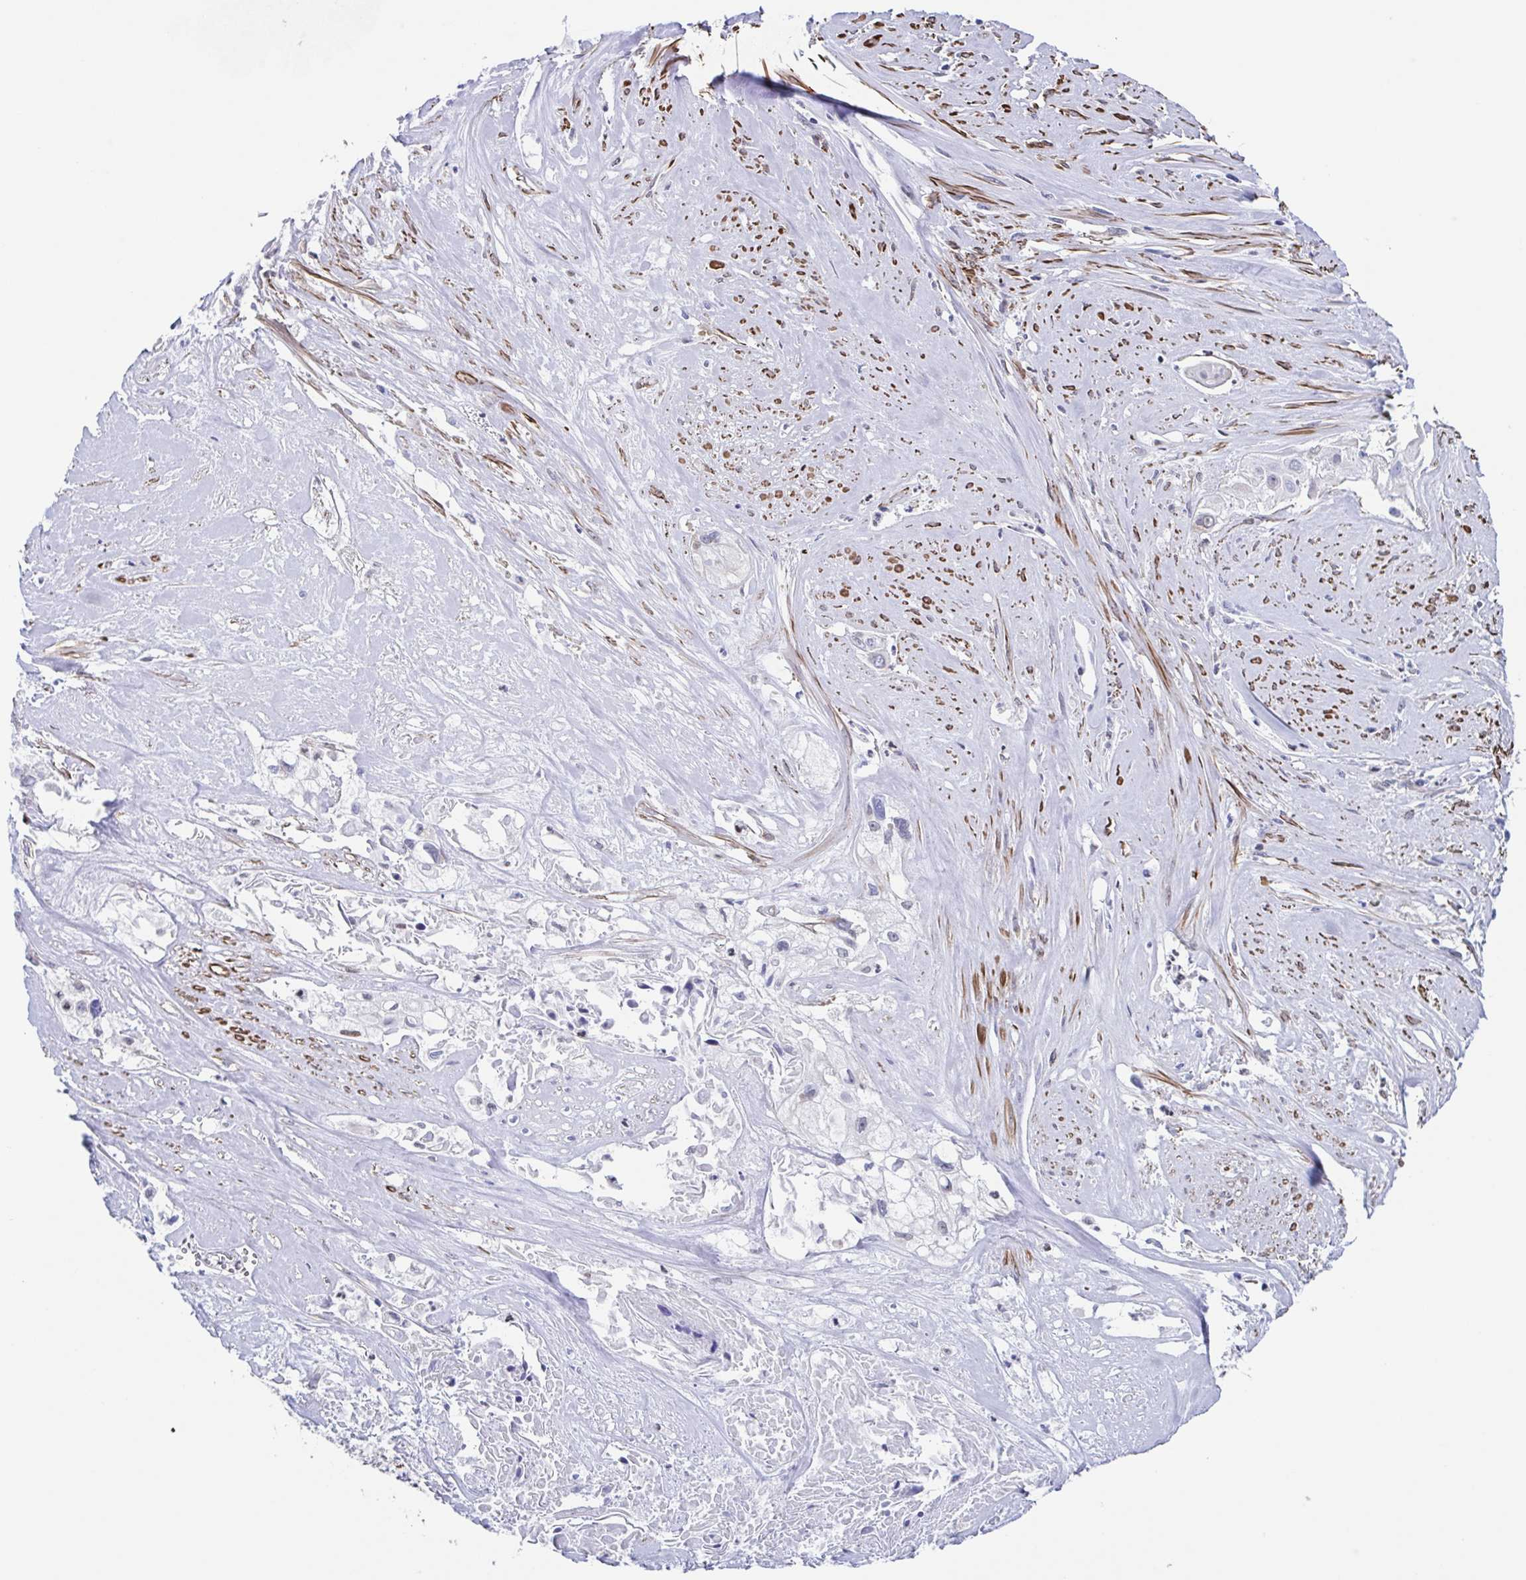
{"staining": {"intensity": "negative", "quantity": "none", "location": "none"}, "tissue": "cervical cancer", "cell_type": "Tumor cells", "image_type": "cancer", "snomed": [{"axis": "morphology", "description": "Squamous cell carcinoma, NOS"}, {"axis": "topography", "description": "Cervix"}], "caption": "This is an immunohistochemistry micrograph of human cervical squamous cell carcinoma. There is no staining in tumor cells.", "gene": "PBOV1", "patient": {"sex": "female", "age": 49}}